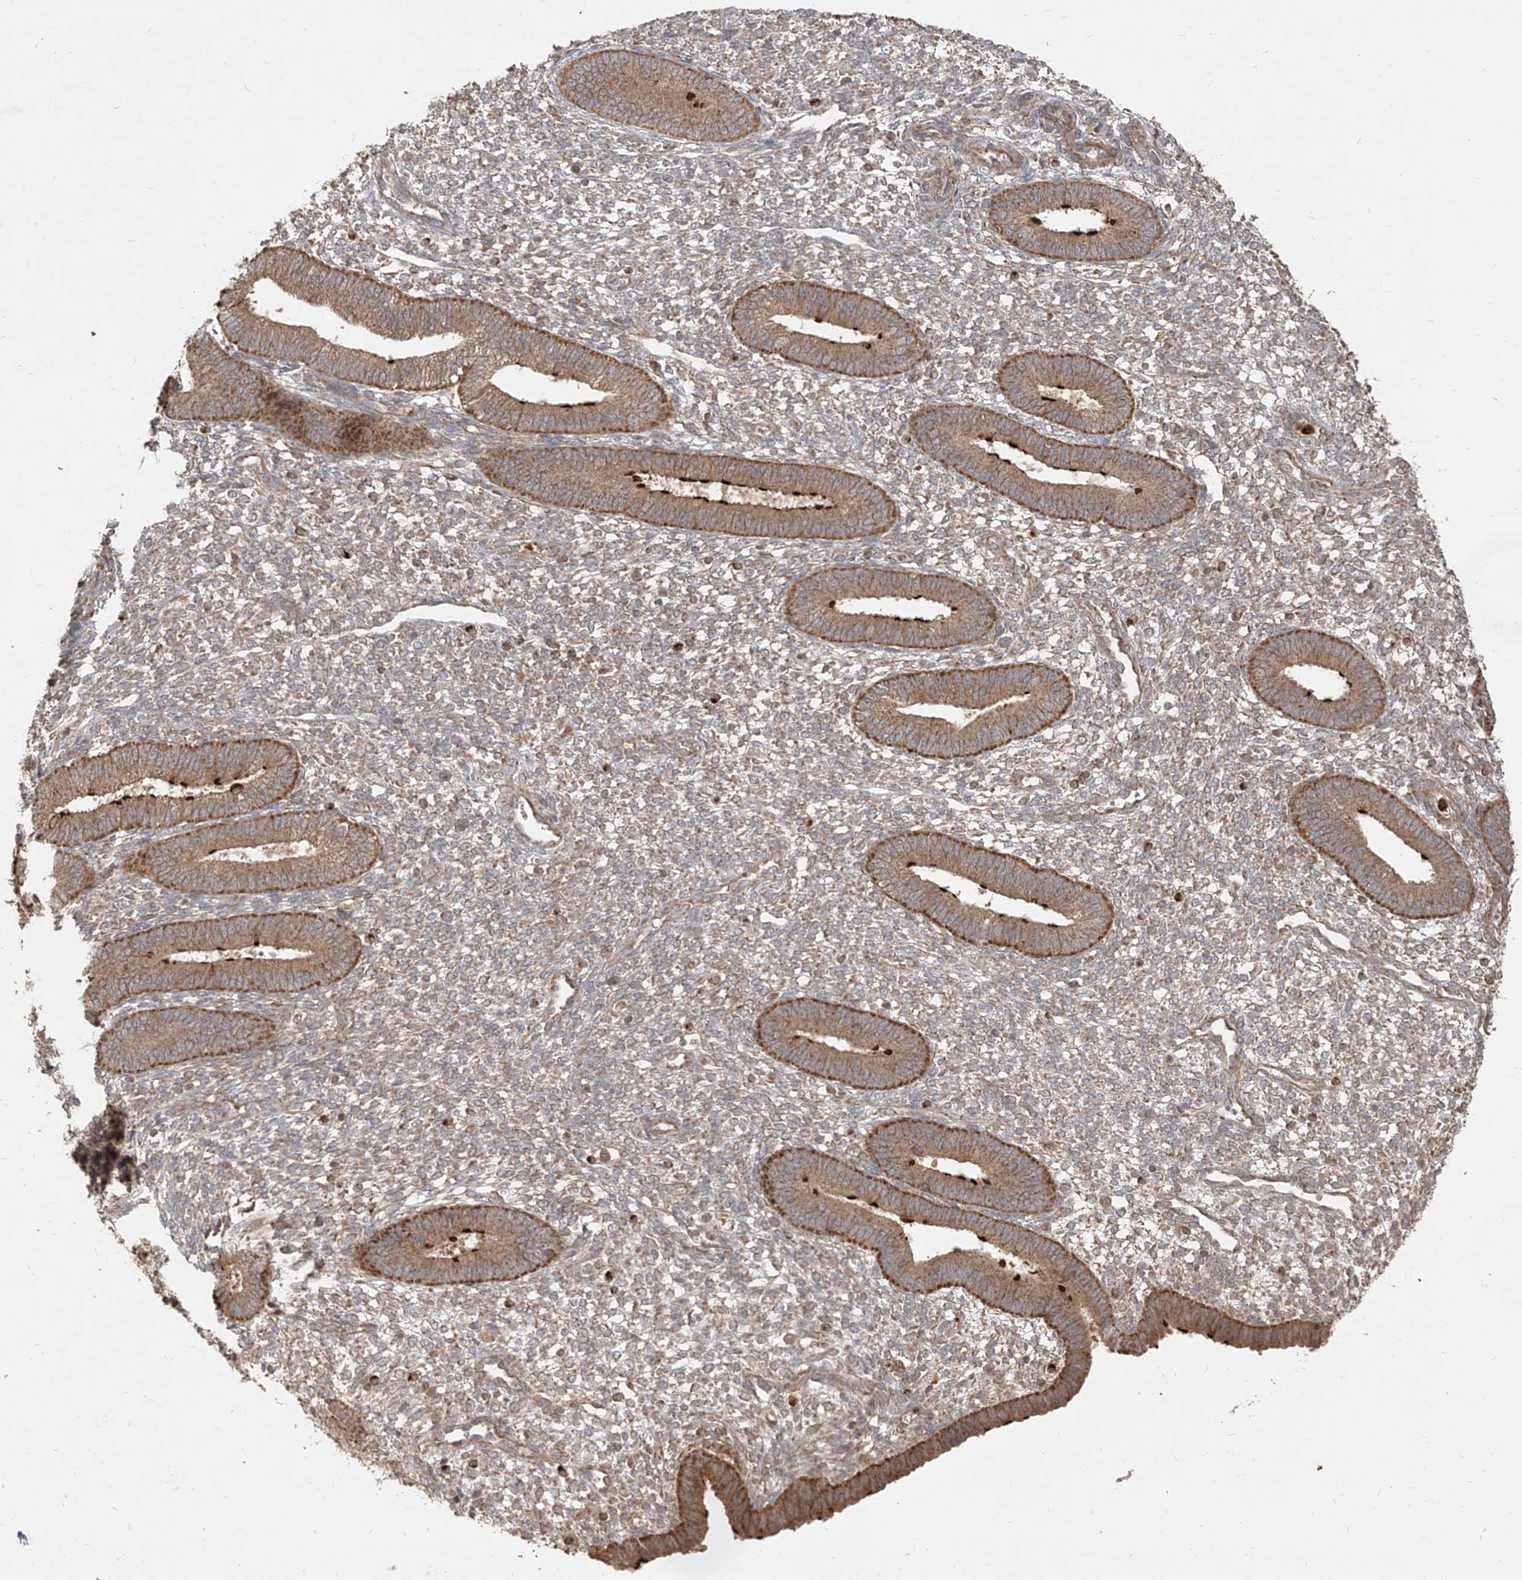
{"staining": {"intensity": "weak", "quantity": ">75%", "location": "cytoplasmic/membranous"}, "tissue": "endometrium", "cell_type": "Cells in endometrial stroma", "image_type": "normal", "snomed": [{"axis": "morphology", "description": "Normal tissue, NOS"}, {"axis": "topography", "description": "Endometrium"}], "caption": "Immunohistochemistry of benign human endometrium displays low levels of weak cytoplasmic/membranous positivity in approximately >75% of cells in endometrial stroma. (Brightfield microscopy of DAB IHC at high magnification).", "gene": "AIM2", "patient": {"sex": "female", "age": 46}}